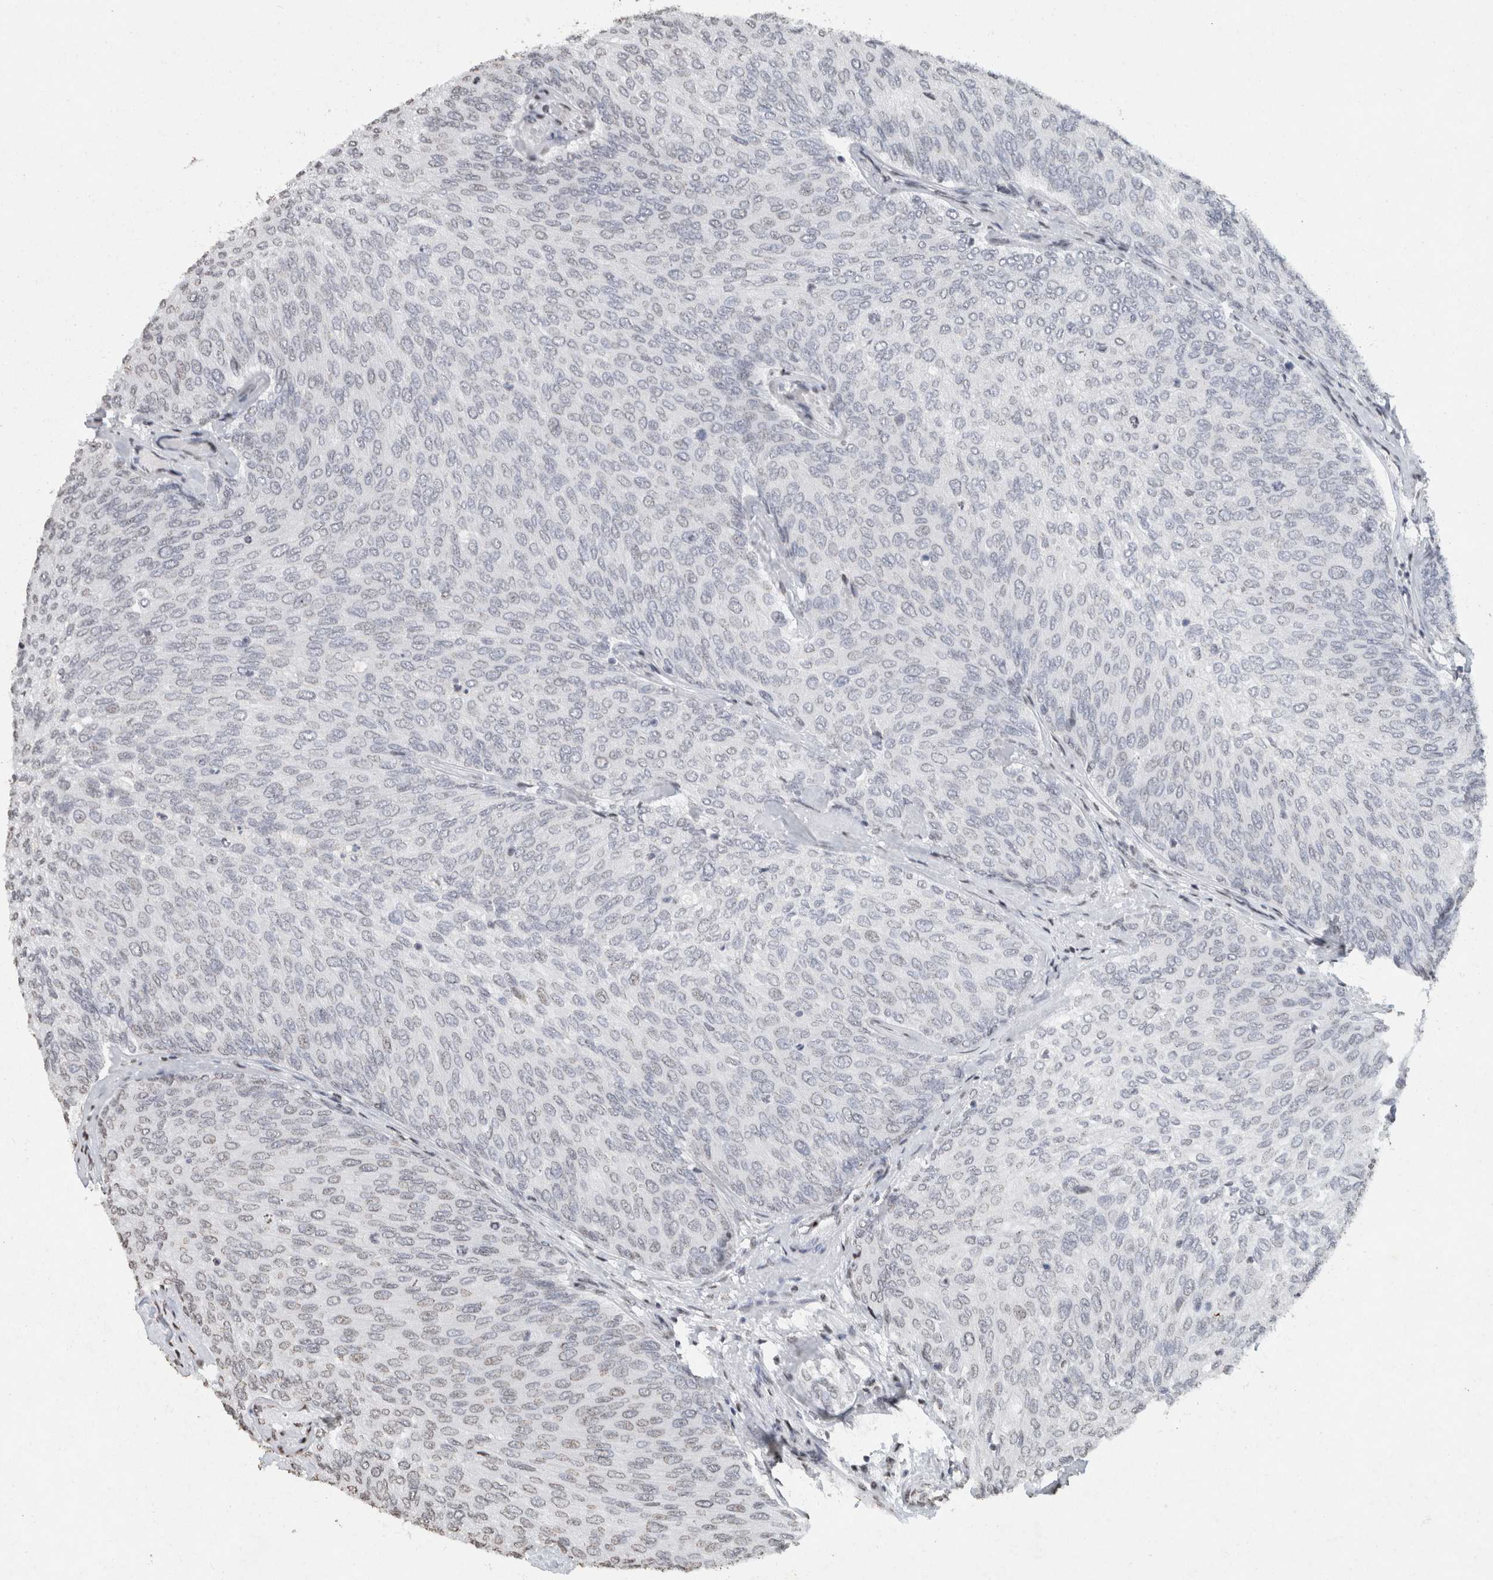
{"staining": {"intensity": "negative", "quantity": "none", "location": "none"}, "tissue": "urothelial cancer", "cell_type": "Tumor cells", "image_type": "cancer", "snomed": [{"axis": "morphology", "description": "Urothelial carcinoma, Low grade"}, {"axis": "topography", "description": "Urinary bladder"}], "caption": "Immunohistochemistry (IHC) of human urothelial carcinoma (low-grade) demonstrates no positivity in tumor cells.", "gene": "CNTN1", "patient": {"sex": "female", "age": 79}}